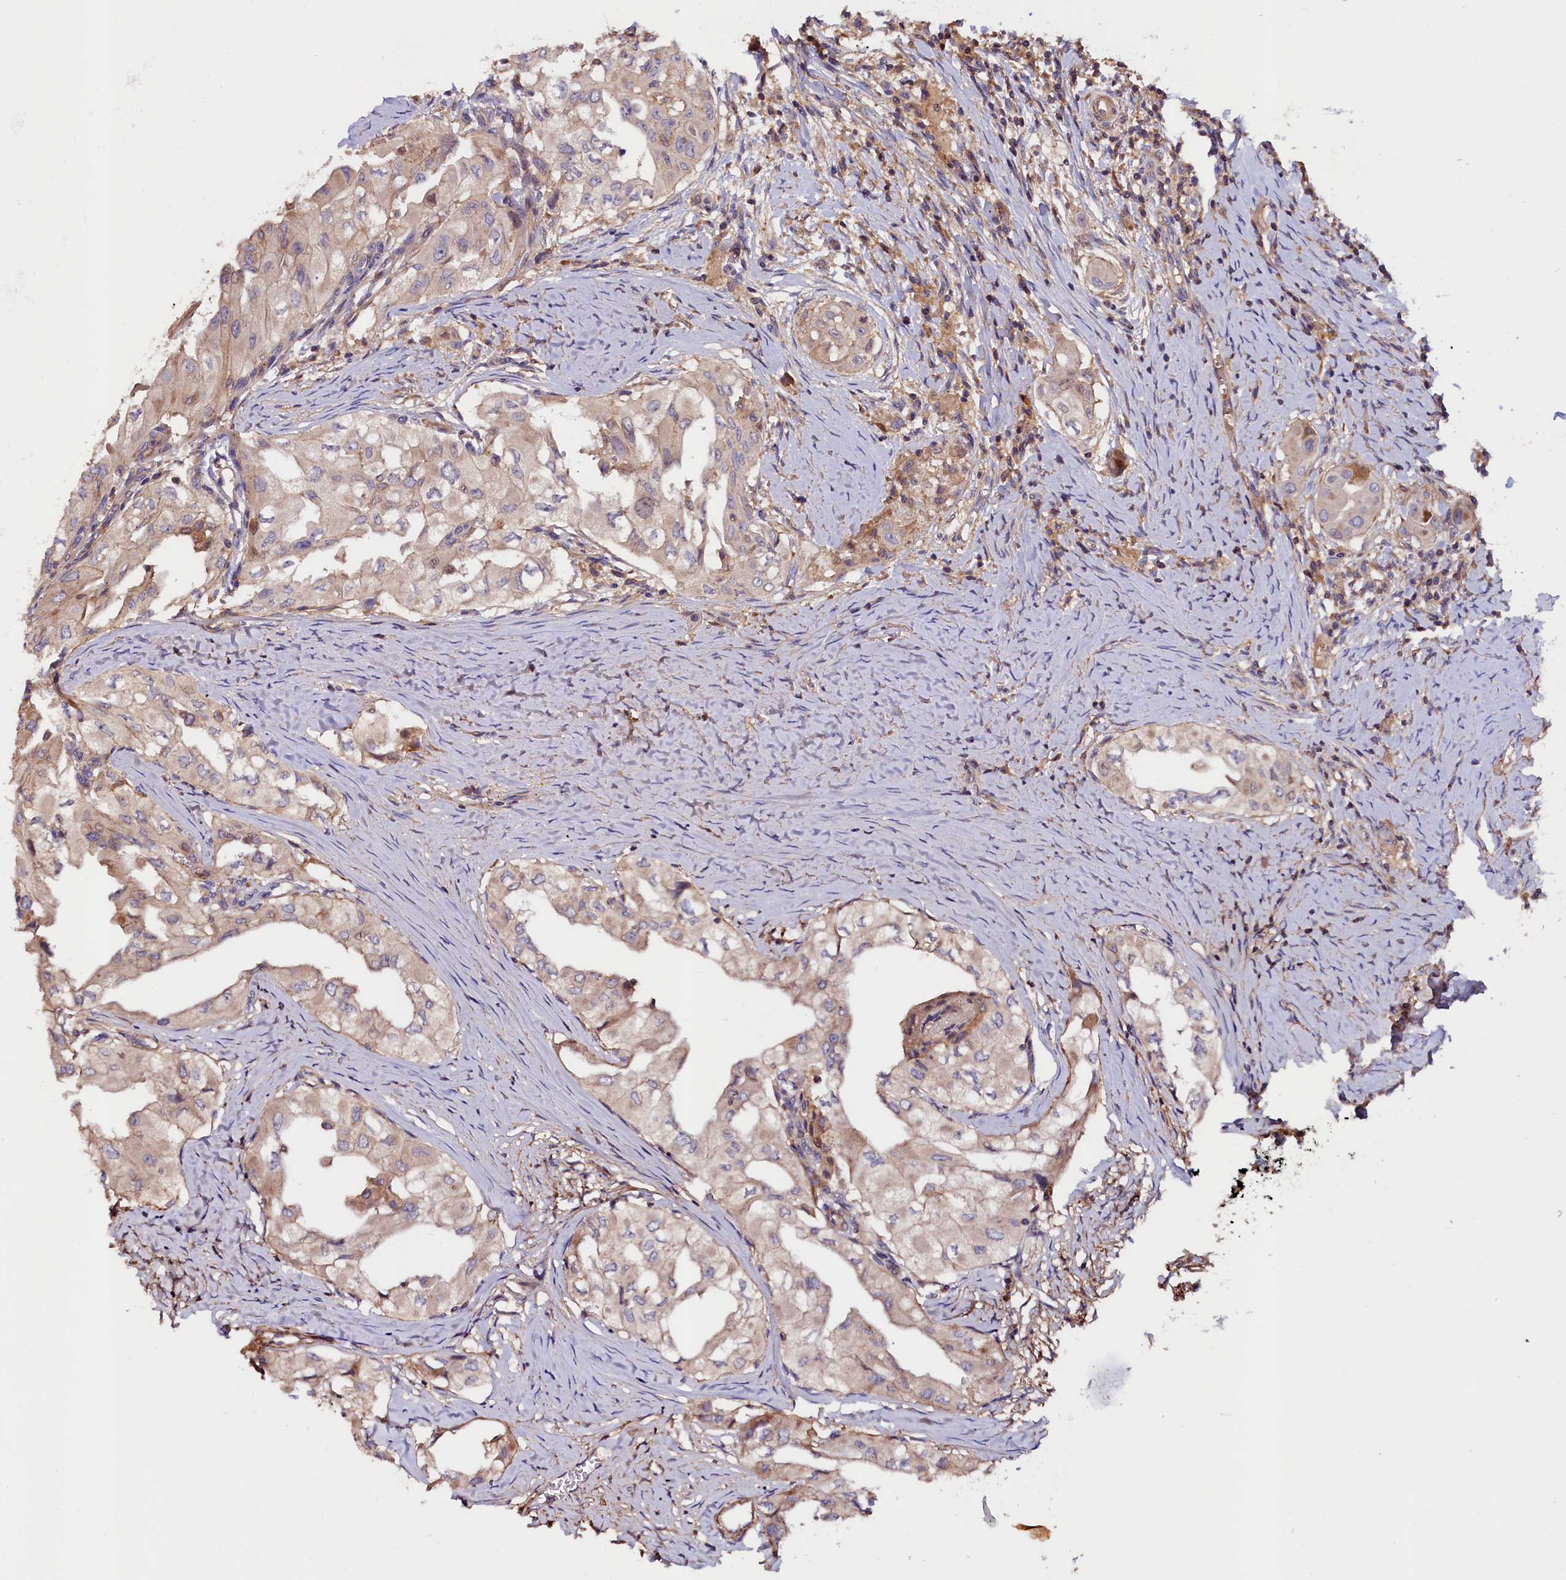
{"staining": {"intensity": "weak", "quantity": "<25%", "location": "cytoplasmic/membranous"}, "tissue": "thyroid cancer", "cell_type": "Tumor cells", "image_type": "cancer", "snomed": [{"axis": "morphology", "description": "Papillary adenocarcinoma, NOS"}, {"axis": "topography", "description": "Thyroid gland"}], "caption": "An image of human thyroid cancer (papillary adenocarcinoma) is negative for staining in tumor cells. Nuclei are stained in blue.", "gene": "DUOXA1", "patient": {"sex": "female", "age": 59}}